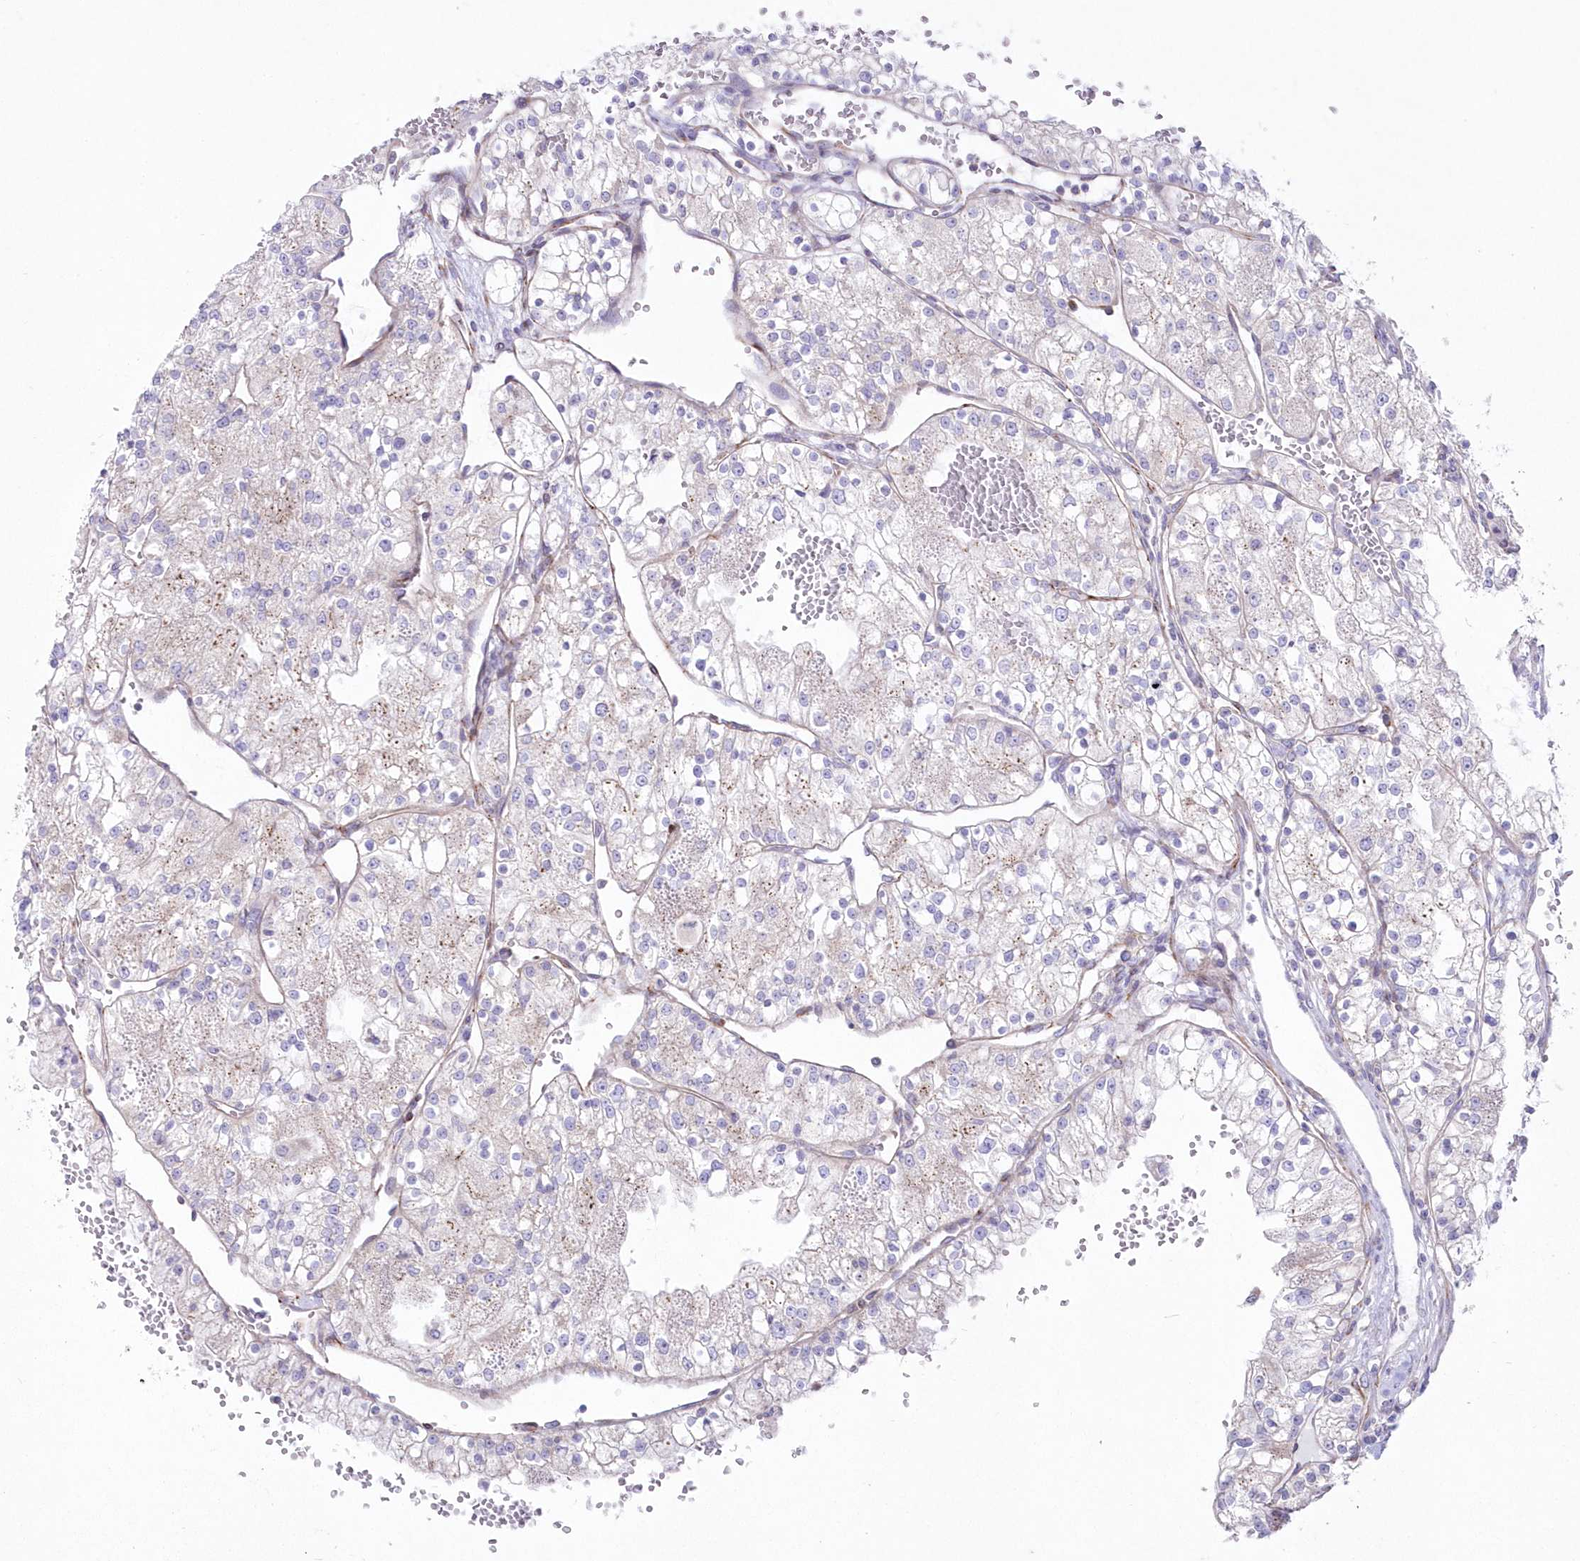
{"staining": {"intensity": "negative", "quantity": "none", "location": "none"}, "tissue": "renal cancer", "cell_type": "Tumor cells", "image_type": "cancer", "snomed": [{"axis": "morphology", "description": "Normal tissue, NOS"}, {"axis": "morphology", "description": "Adenocarcinoma, NOS"}, {"axis": "topography", "description": "Kidney"}], "caption": "Image shows no significant protein positivity in tumor cells of adenocarcinoma (renal).", "gene": "ZNF843", "patient": {"sex": "male", "age": 68}}